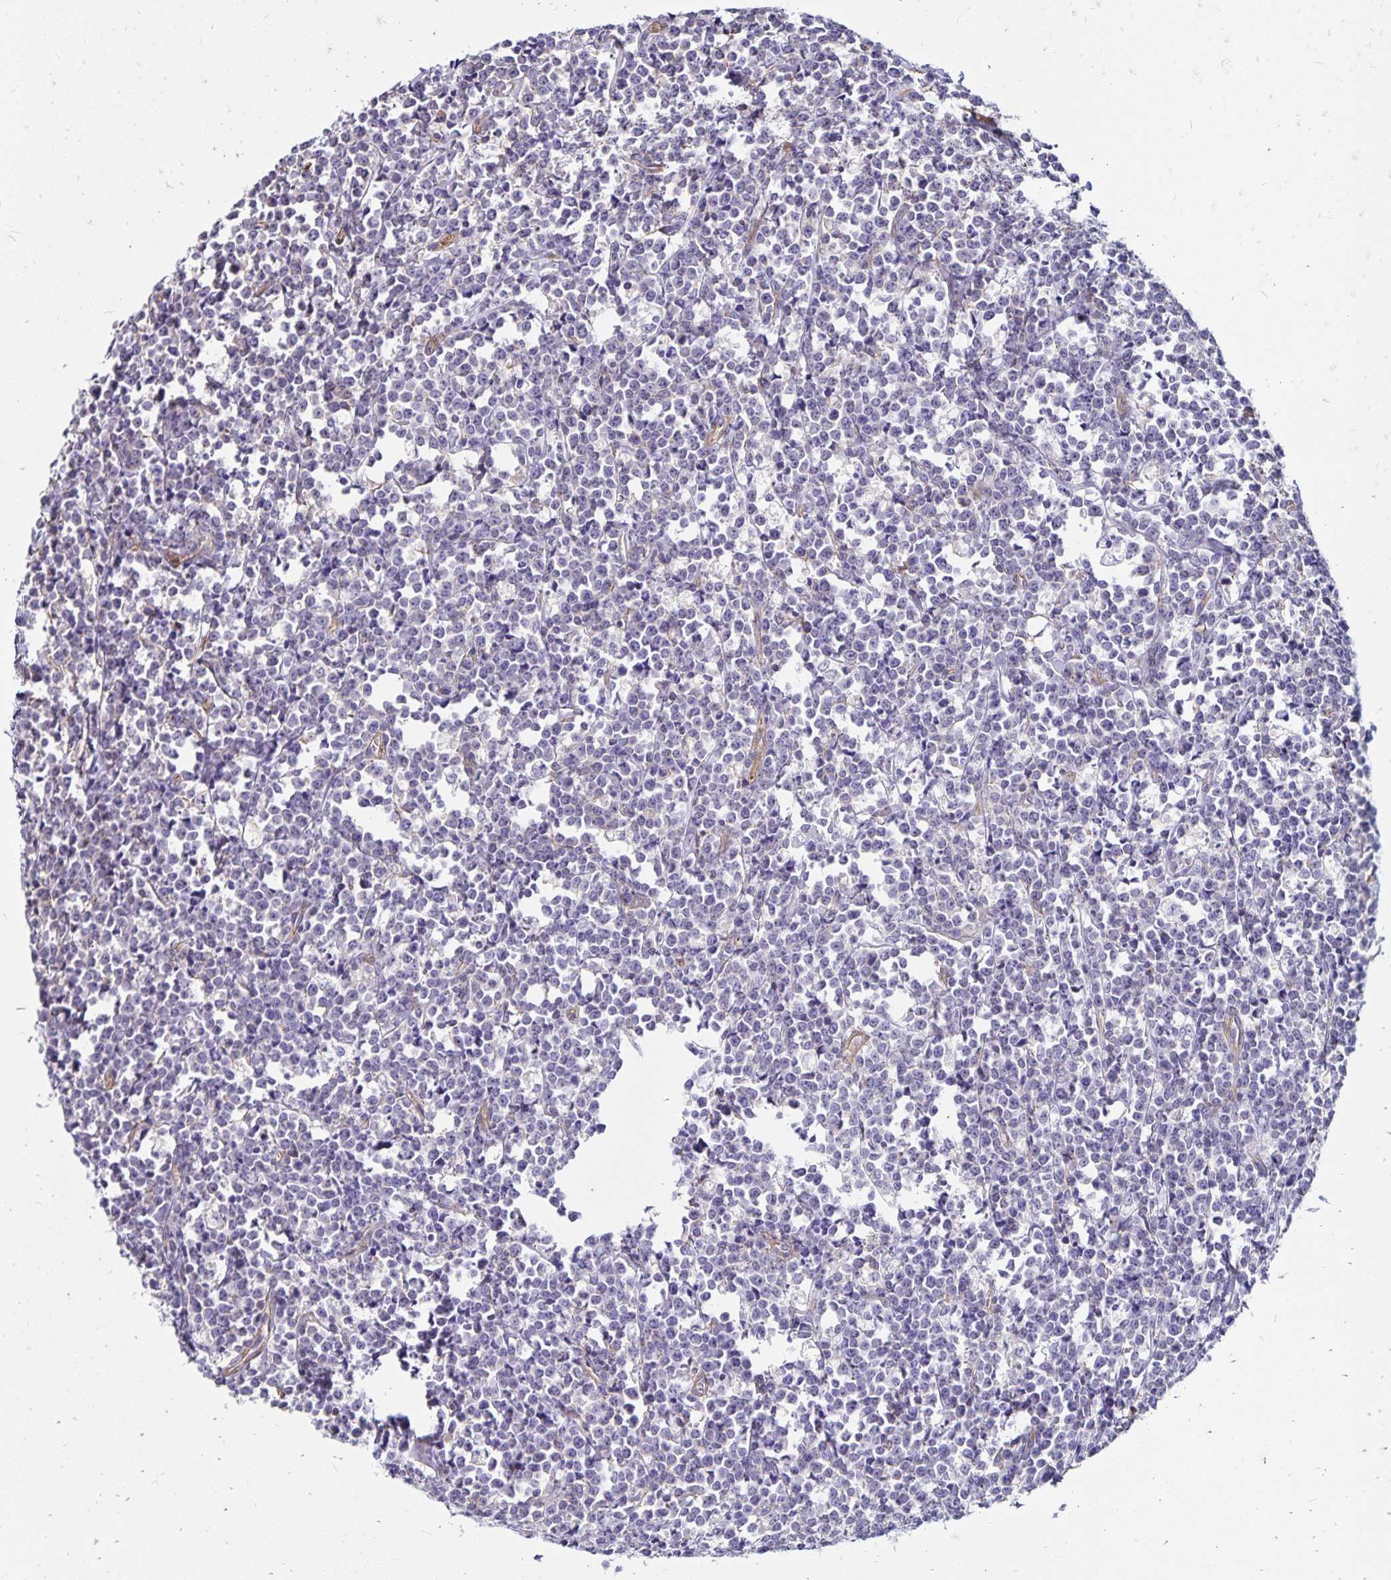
{"staining": {"intensity": "negative", "quantity": "none", "location": "none"}, "tissue": "lymphoma", "cell_type": "Tumor cells", "image_type": "cancer", "snomed": [{"axis": "morphology", "description": "Malignant lymphoma, non-Hodgkin's type, High grade"}, {"axis": "topography", "description": "Small intestine"}], "caption": "Immunohistochemistry (IHC) micrograph of neoplastic tissue: lymphoma stained with DAB reveals no significant protein staining in tumor cells.", "gene": "RPRML", "patient": {"sex": "female", "age": 56}}